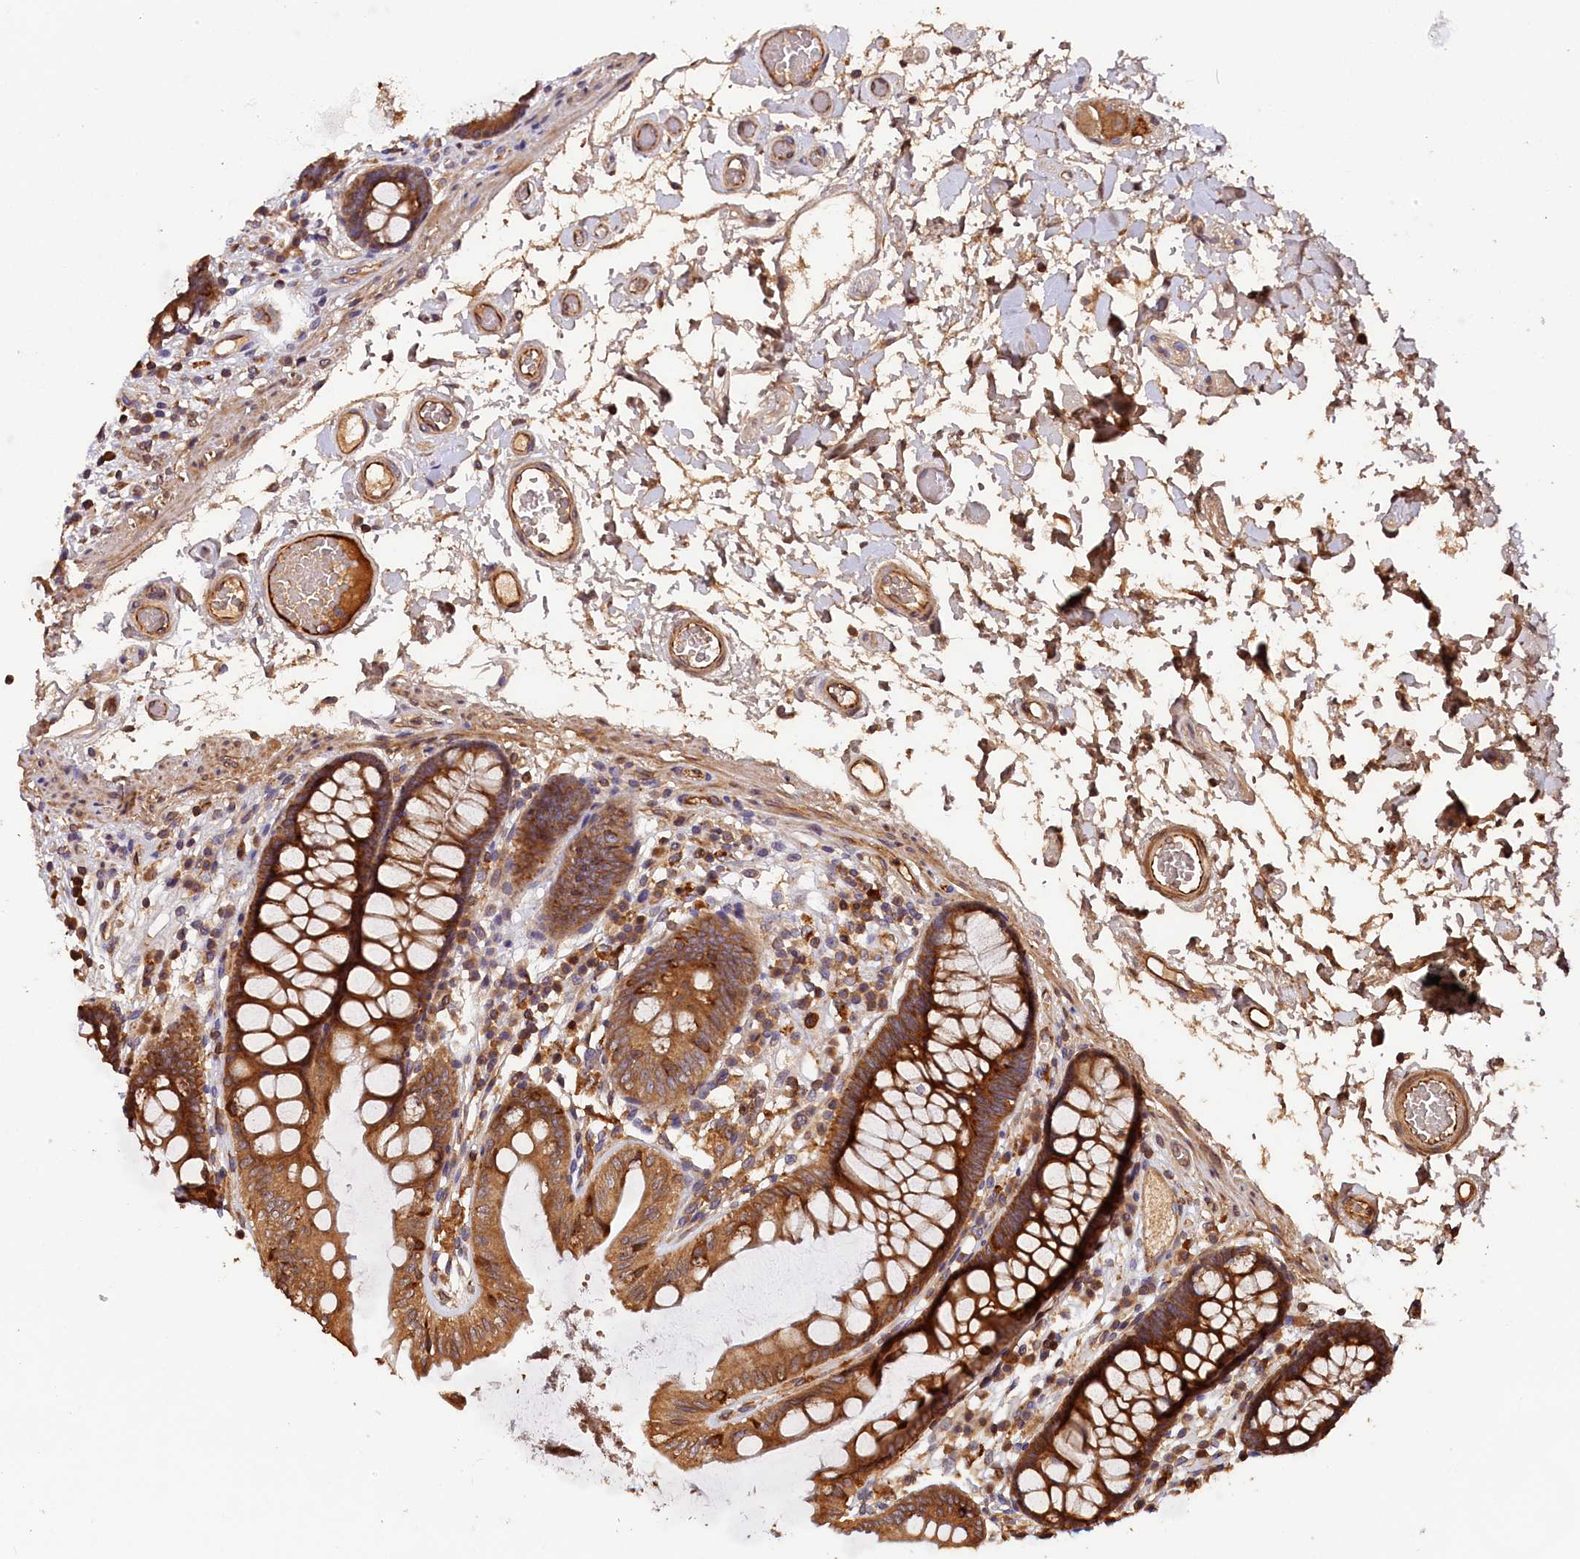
{"staining": {"intensity": "moderate", "quantity": ">75%", "location": "cytoplasmic/membranous"}, "tissue": "colon", "cell_type": "Endothelial cells", "image_type": "normal", "snomed": [{"axis": "morphology", "description": "Normal tissue, NOS"}, {"axis": "topography", "description": "Colon"}], "caption": "Immunohistochemical staining of normal human colon exhibits >75% levels of moderate cytoplasmic/membranous protein staining in approximately >75% of endothelial cells.", "gene": "HMOX2", "patient": {"sex": "male", "age": 84}}